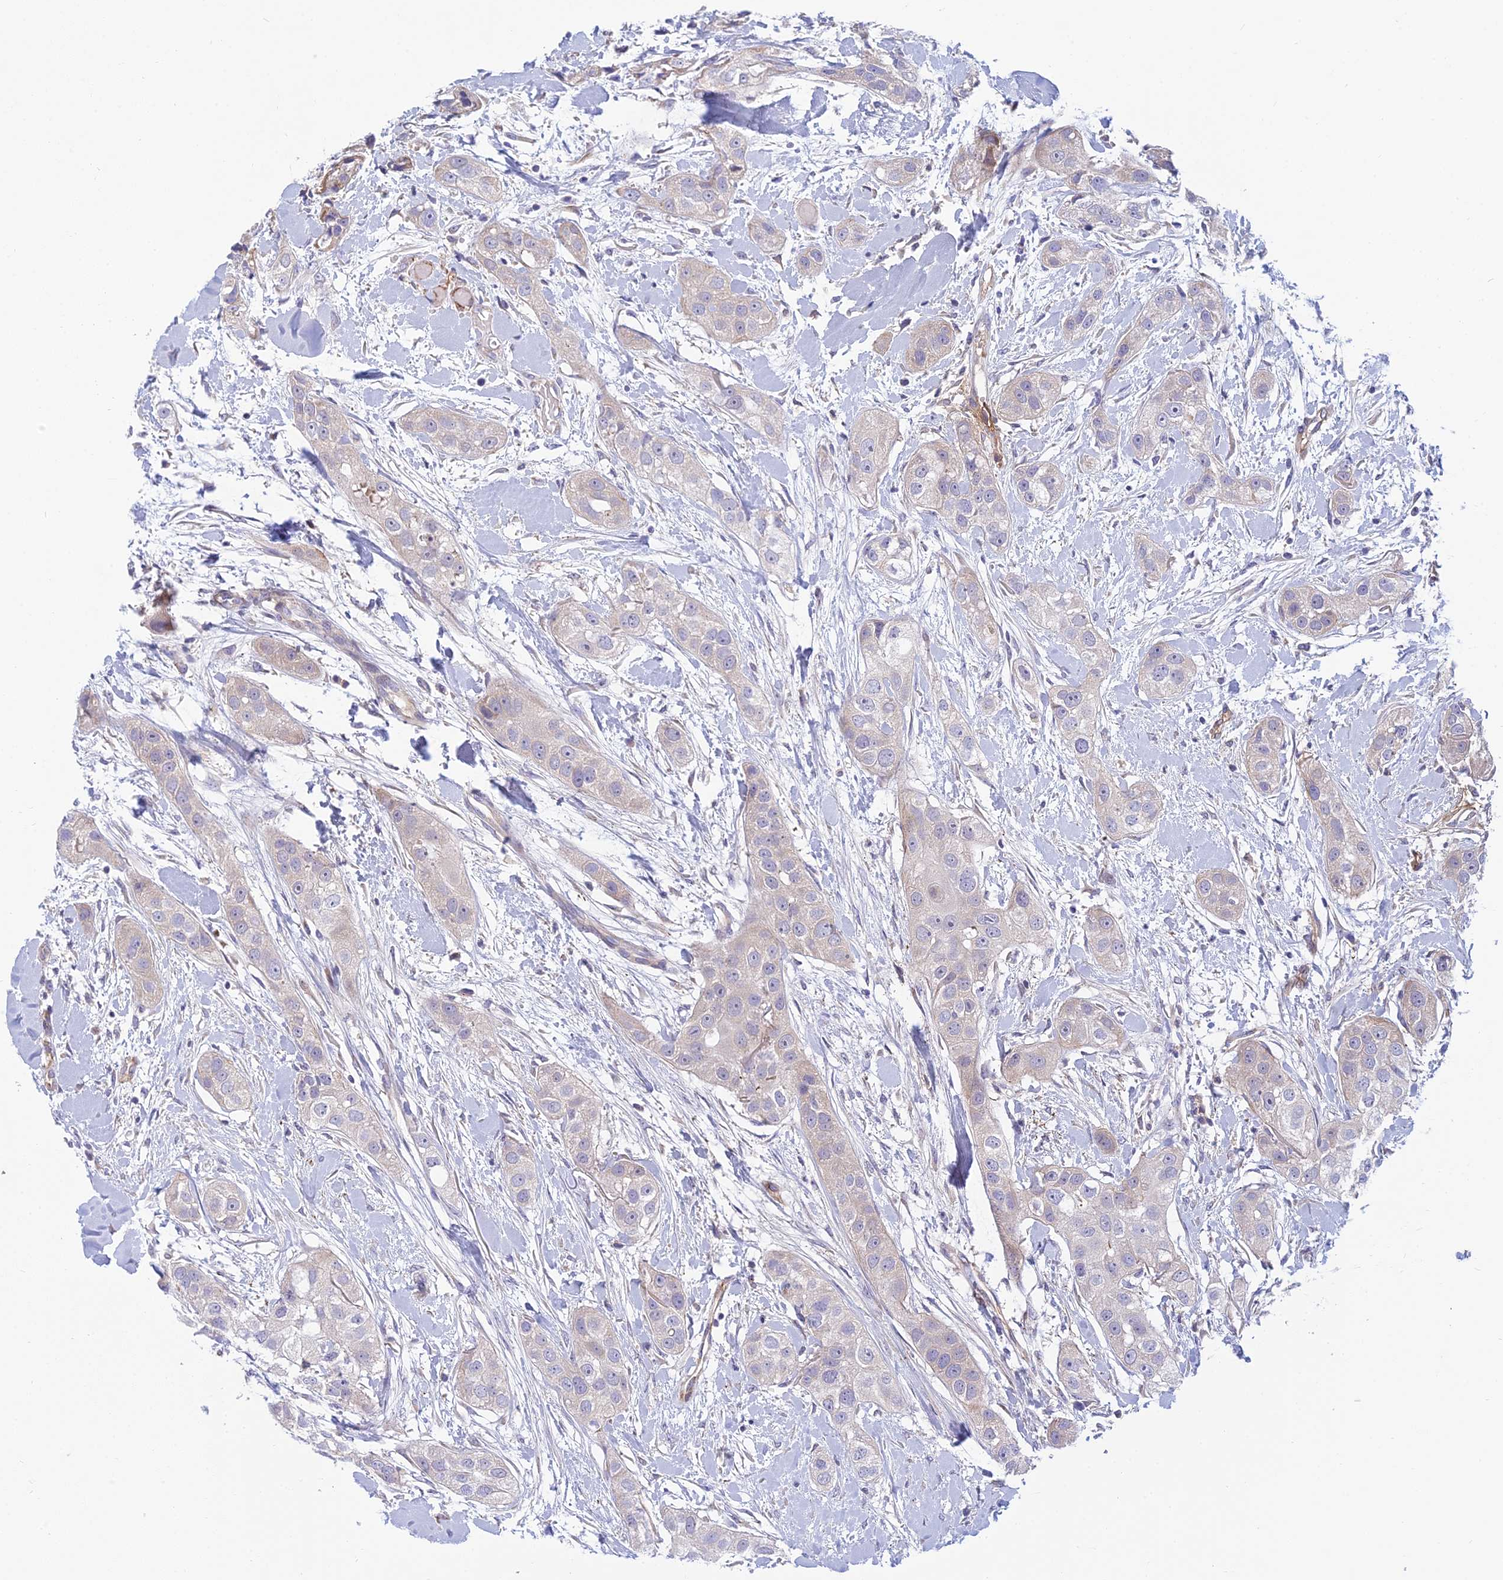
{"staining": {"intensity": "negative", "quantity": "none", "location": "none"}, "tissue": "head and neck cancer", "cell_type": "Tumor cells", "image_type": "cancer", "snomed": [{"axis": "morphology", "description": "Normal tissue, NOS"}, {"axis": "morphology", "description": "Squamous cell carcinoma, NOS"}, {"axis": "topography", "description": "Skeletal muscle"}, {"axis": "topography", "description": "Head-Neck"}], "caption": "Immunohistochemistry (IHC) of head and neck cancer (squamous cell carcinoma) demonstrates no expression in tumor cells. (DAB (3,3'-diaminobenzidine) immunohistochemistry visualized using brightfield microscopy, high magnification).", "gene": "DUS2", "patient": {"sex": "male", "age": 51}}